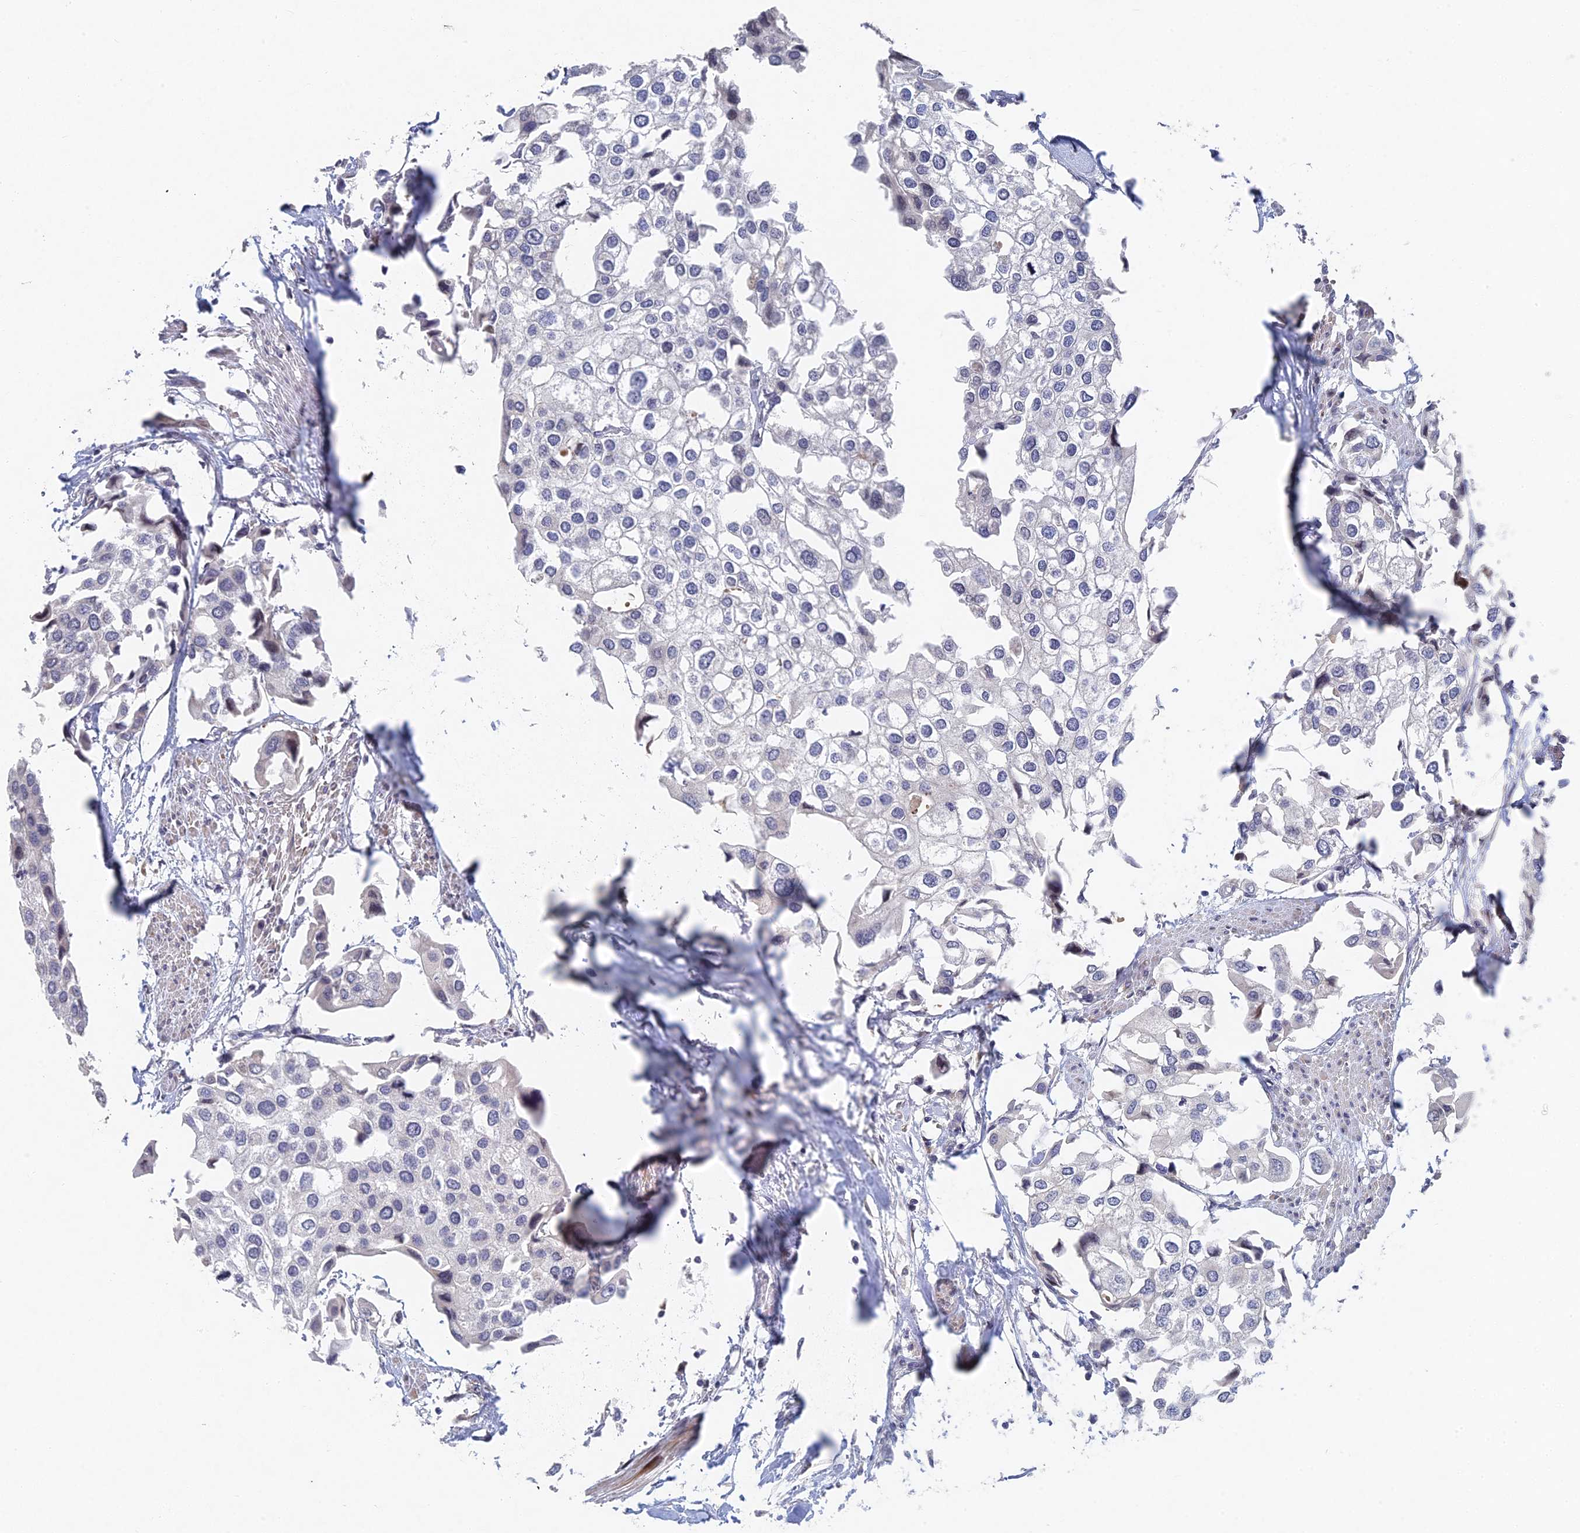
{"staining": {"intensity": "negative", "quantity": "none", "location": "none"}, "tissue": "urothelial cancer", "cell_type": "Tumor cells", "image_type": "cancer", "snomed": [{"axis": "morphology", "description": "Urothelial carcinoma, High grade"}, {"axis": "topography", "description": "Urinary bladder"}], "caption": "IHC histopathology image of neoplastic tissue: urothelial cancer stained with DAB (3,3'-diaminobenzidine) exhibits no significant protein positivity in tumor cells.", "gene": "GNA15", "patient": {"sex": "male", "age": 64}}